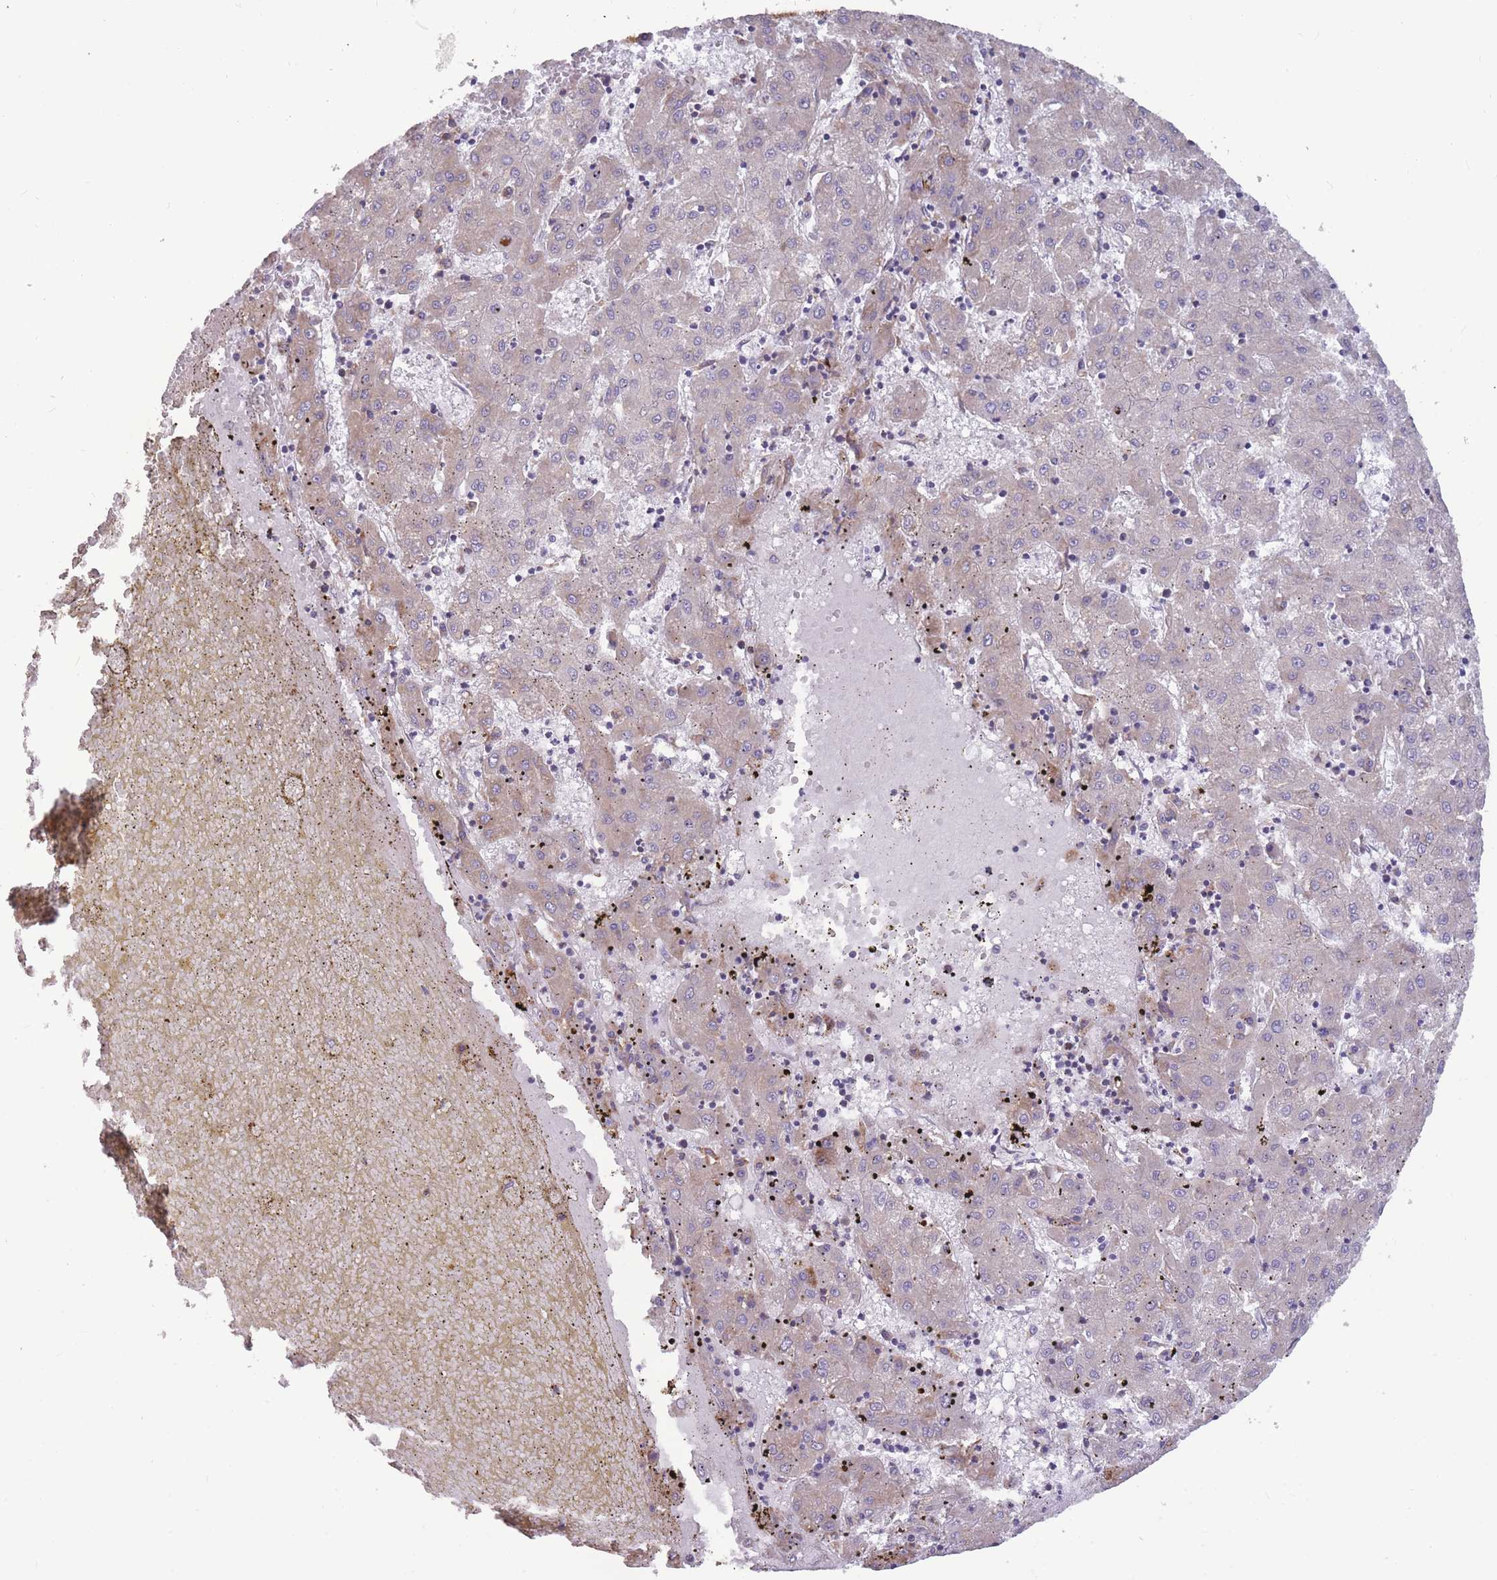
{"staining": {"intensity": "negative", "quantity": "none", "location": "none"}, "tissue": "liver cancer", "cell_type": "Tumor cells", "image_type": "cancer", "snomed": [{"axis": "morphology", "description": "Carcinoma, Hepatocellular, NOS"}, {"axis": "topography", "description": "Liver"}], "caption": "DAB (3,3'-diaminobenzidine) immunohistochemical staining of hepatocellular carcinoma (liver) displays no significant expression in tumor cells. (DAB (3,3'-diaminobenzidine) IHC with hematoxylin counter stain).", "gene": "TRAPPC5", "patient": {"sex": "male", "age": 72}}